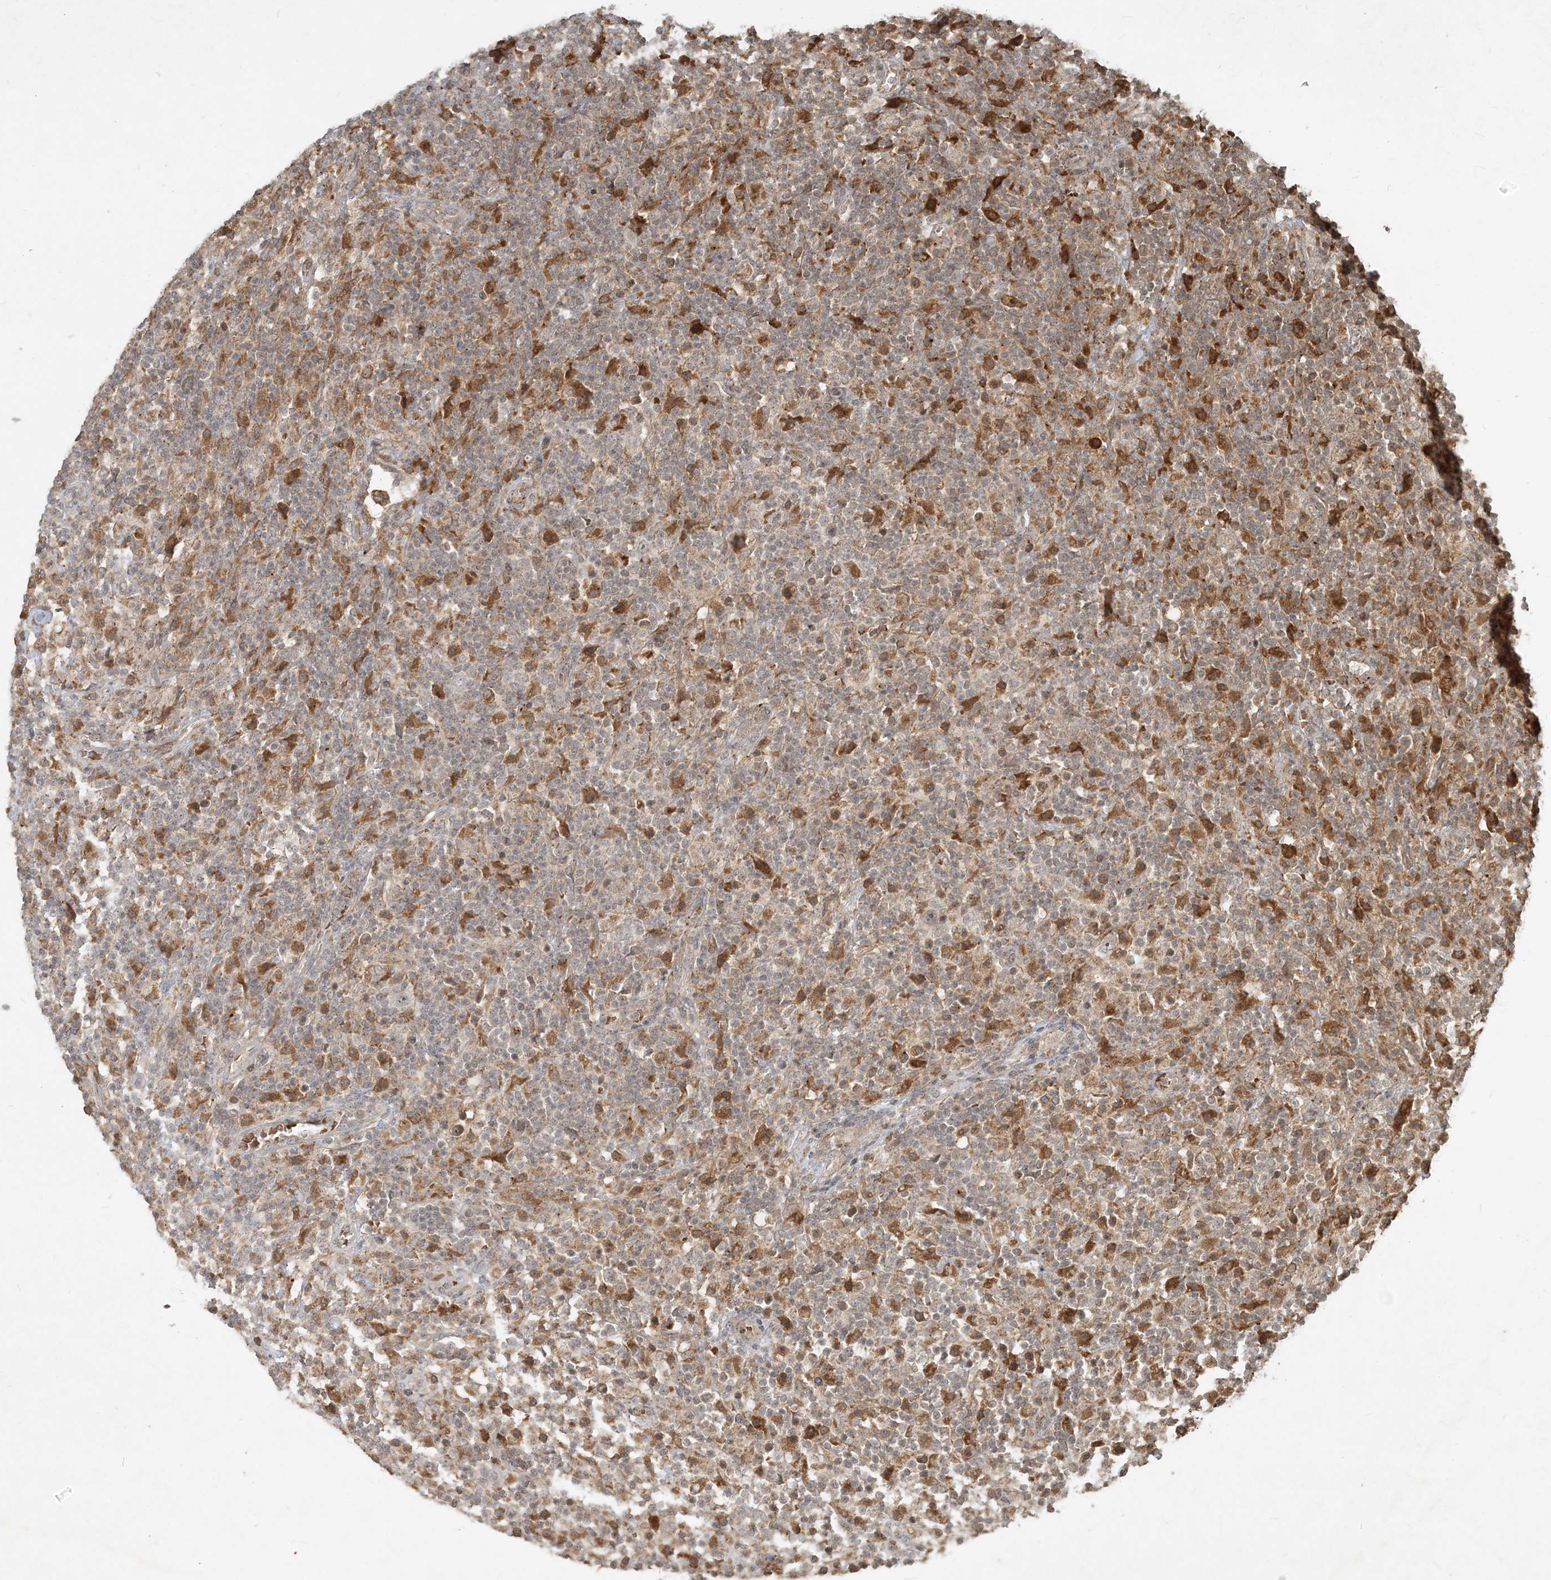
{"staining": {"intensity": "moderate", "quantity": ">75%", "location": "cytoplasmic/membranous"}, "tissue": "lymphoma", "cell_type": "Tumor cells", "image_type": "cancer", "snomed": [{"axis": "morphology", "description": "Hodgkin's disease, NOS"}, {"axis": "topography", "description": "Lymph node"}], "caption": "Lymphoma tissue displays moderate cytoplasmic/membranous staining in about >75% of tumor cells", "gene": "NARS1", "patient": {"sex": "male", "age": 70}}